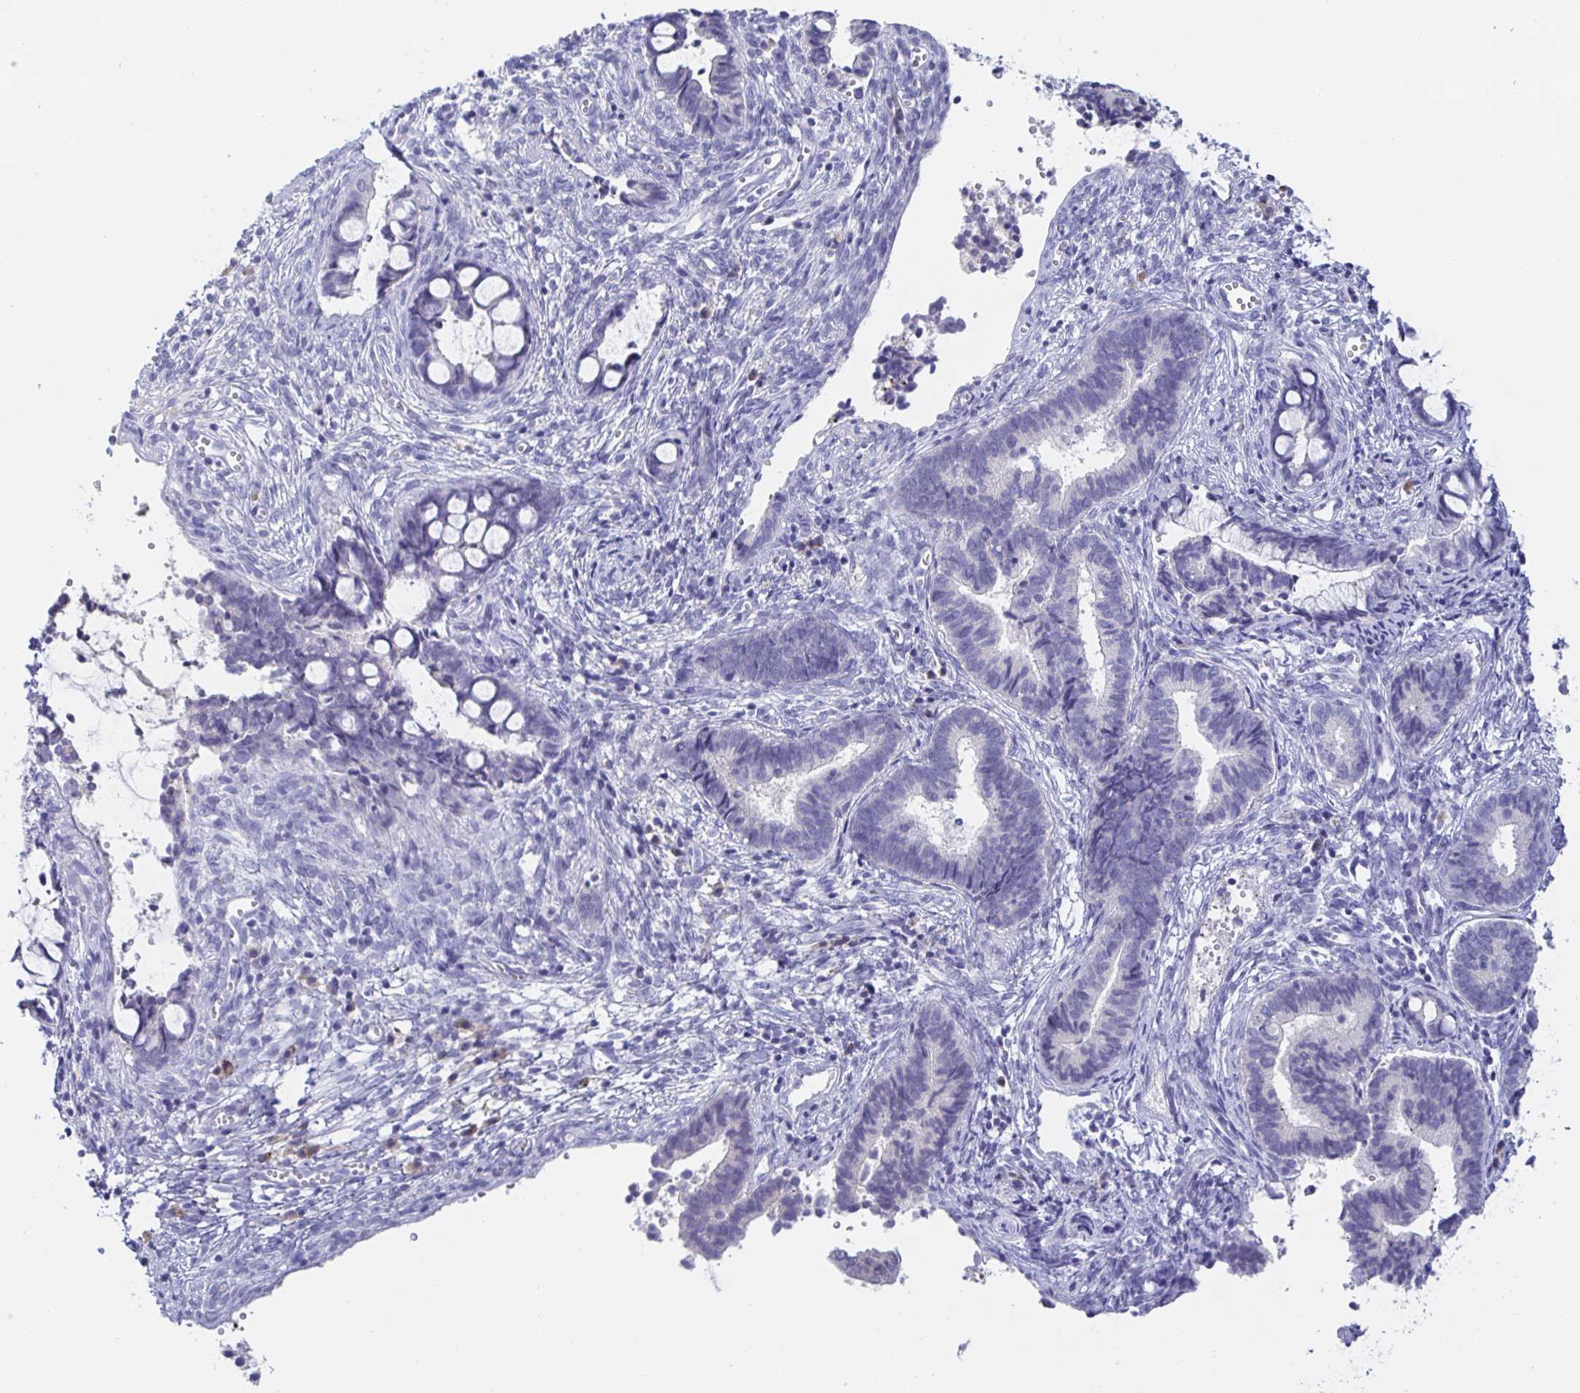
{"staining": {"intensity": "negative", "quantity": "none", "location": "none"}, "tissue": "cervical cancer", "cell_type": "Tumor cells", "image_type": "cancer", "snomed": [{"axis": "morphology", "description": "Adenocarcinoma, NOS"}, {"axis": "topography", "description": "Cervix"}], "caption": "The photomicrograph reveals no significant staining in tumor cells of cervical adenocarcinoma. (DAB immunohistochemistry with hematoxylin counter stain).", "gene": "SIAH3", "patient": {"sex": "female", "age": 44}}